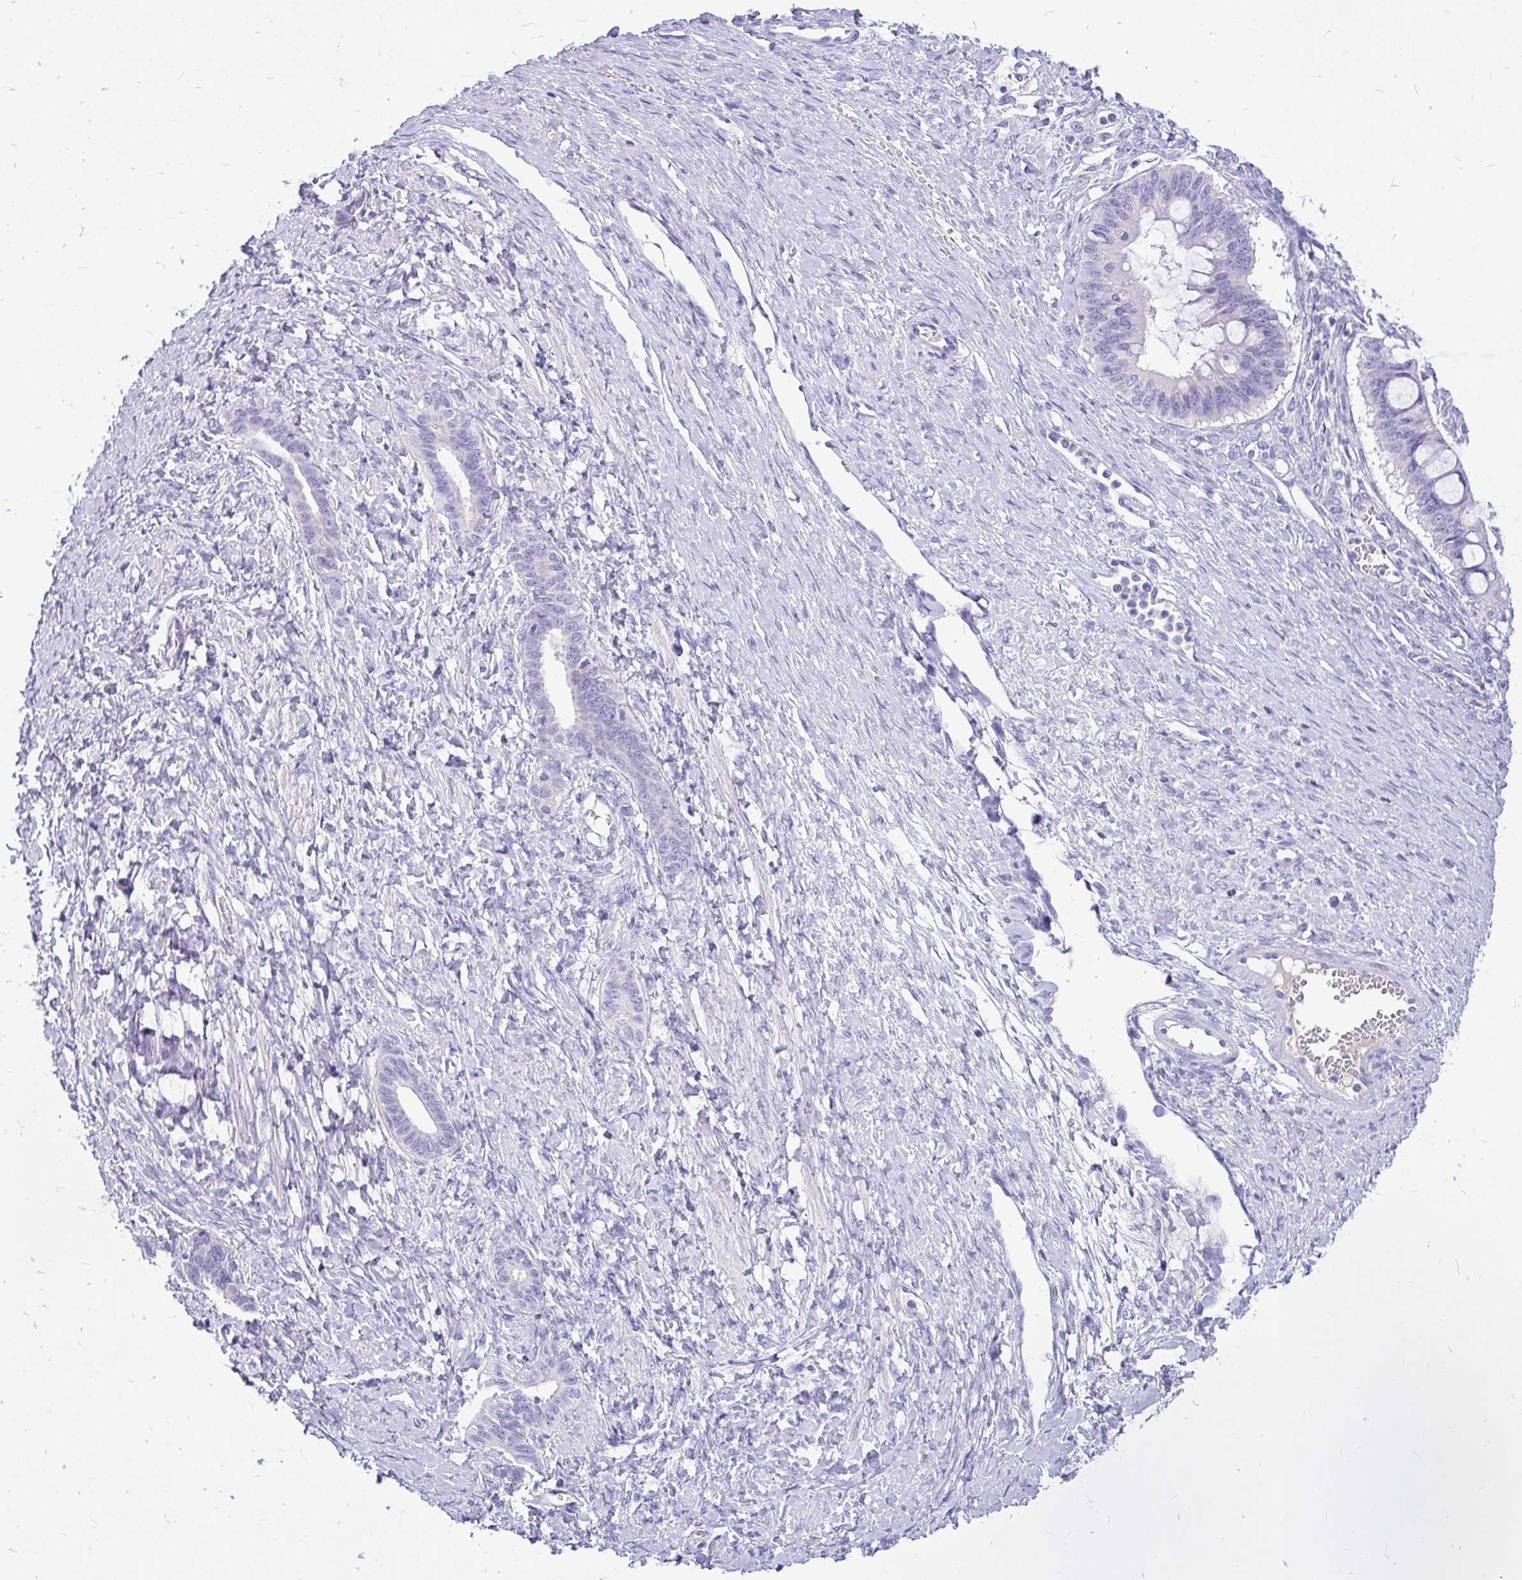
{"staining": {"intensity": "negative", "quantity": "none", "location": "none"}, "tissue": "ovarian cancer", "cell_type": "Tumor cells", "image_type": "cancer", "snomed": [{"axis": "morphology", "description": "Cystadenocarcinoma, mucinous, NOS"}, {"axis": "topography", "description": "Ovary"}], "caption": "Tumor cells show no significant positivity in mucinous cystadenocarcinoma (ovarian).", "gene": "MAP1LC3A", "patient": {"sex": "female", "age": 73}}